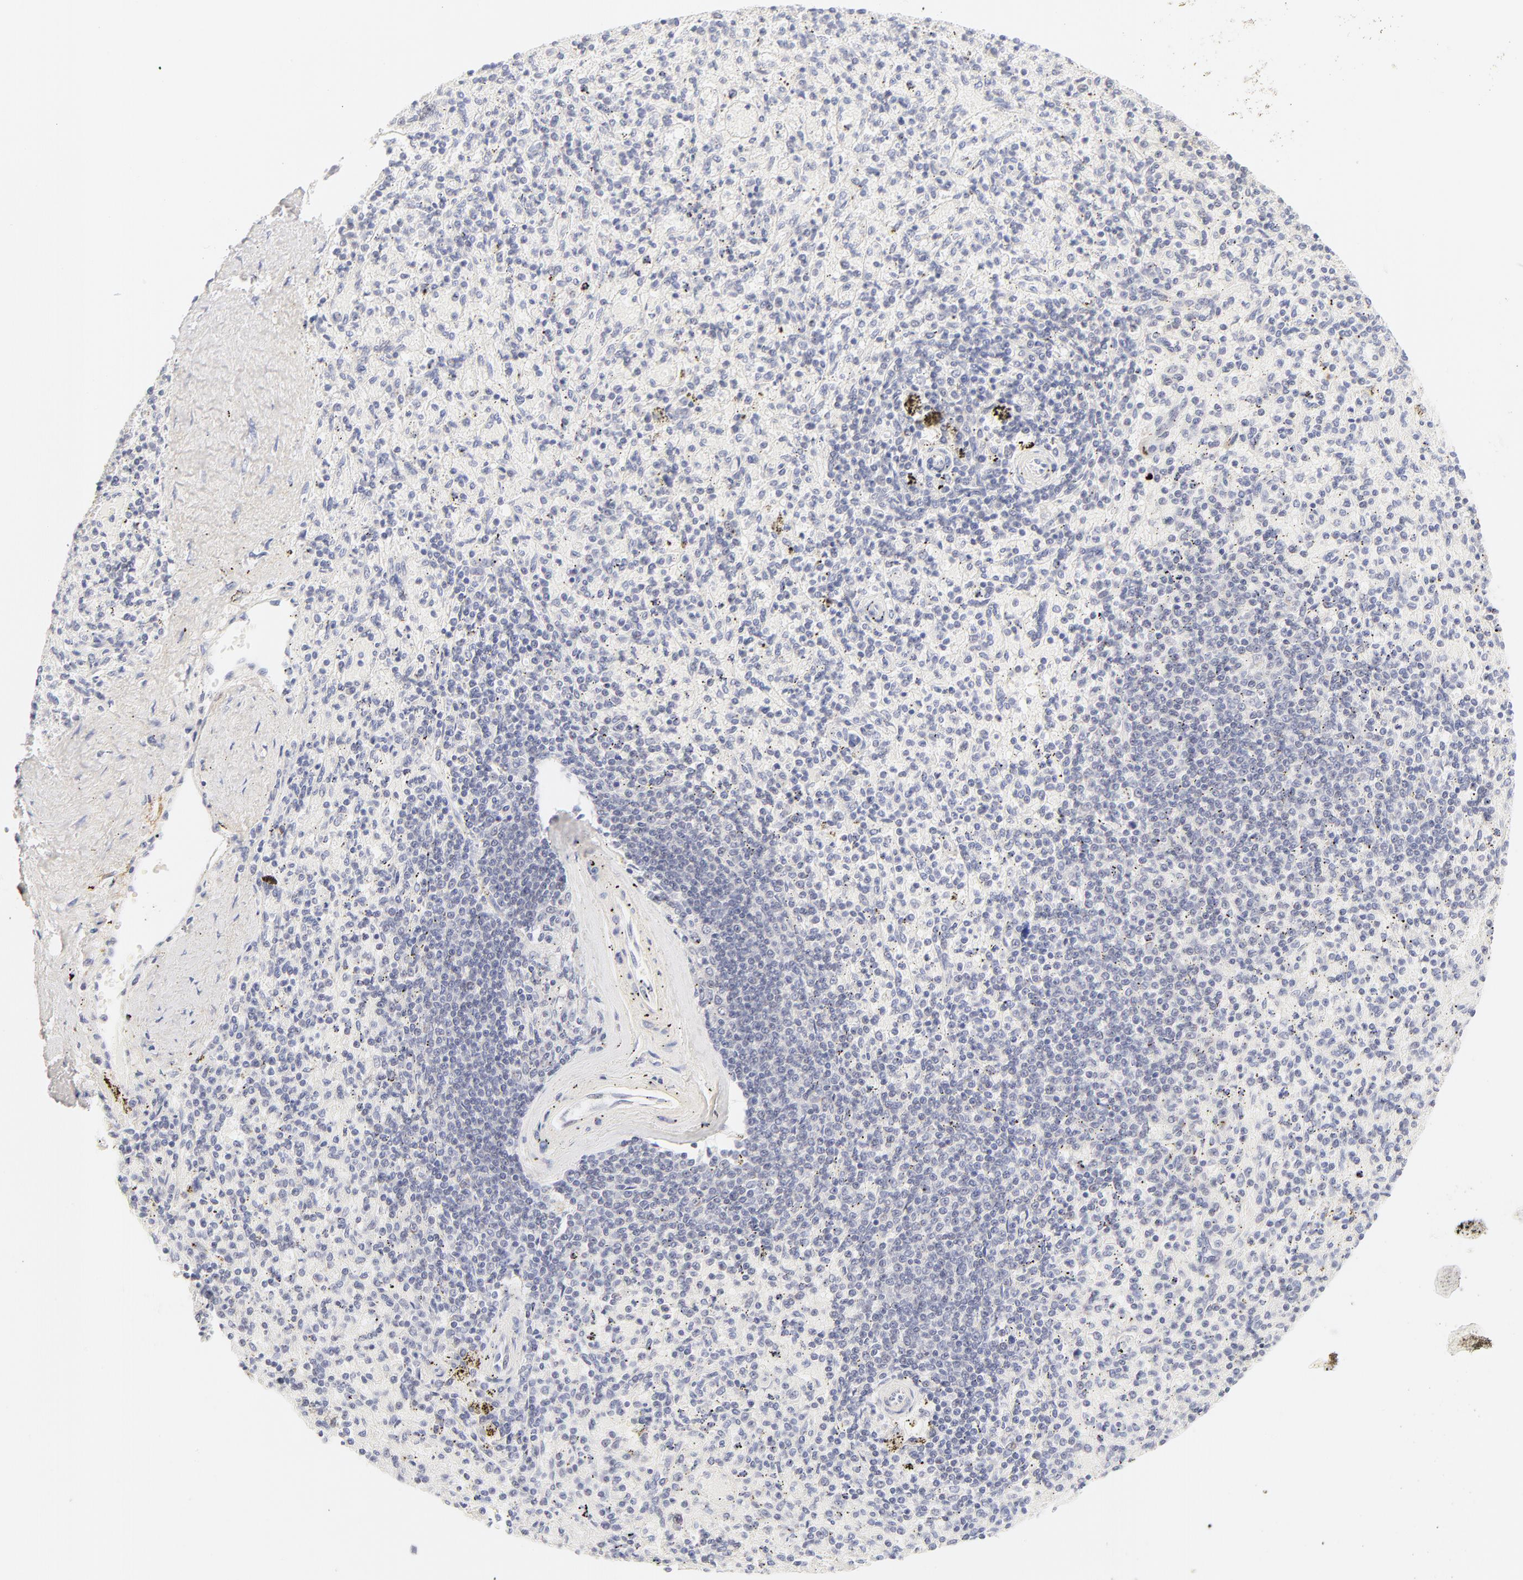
{"staining": {"intensity": "negative", "quantity": "none", "location": "none"}, "tissue": "spleen", "cell_type": "Cells in red pulp", "image_type": "normal", "snomed": [{"axis": "morphology", "description": "Normal tissue, NOS"}, {"axis": "topography", "description": "Spleen"}], "caption": "Protein analysis of normal spleen shows no significant staining in cells in red pulp. (DAB (3,3'-diaminobenzidine) immunohistochemistry (IHC), high magnification).", "gene": "NPNT", "patient": {"sex": "female", "age": 43}}